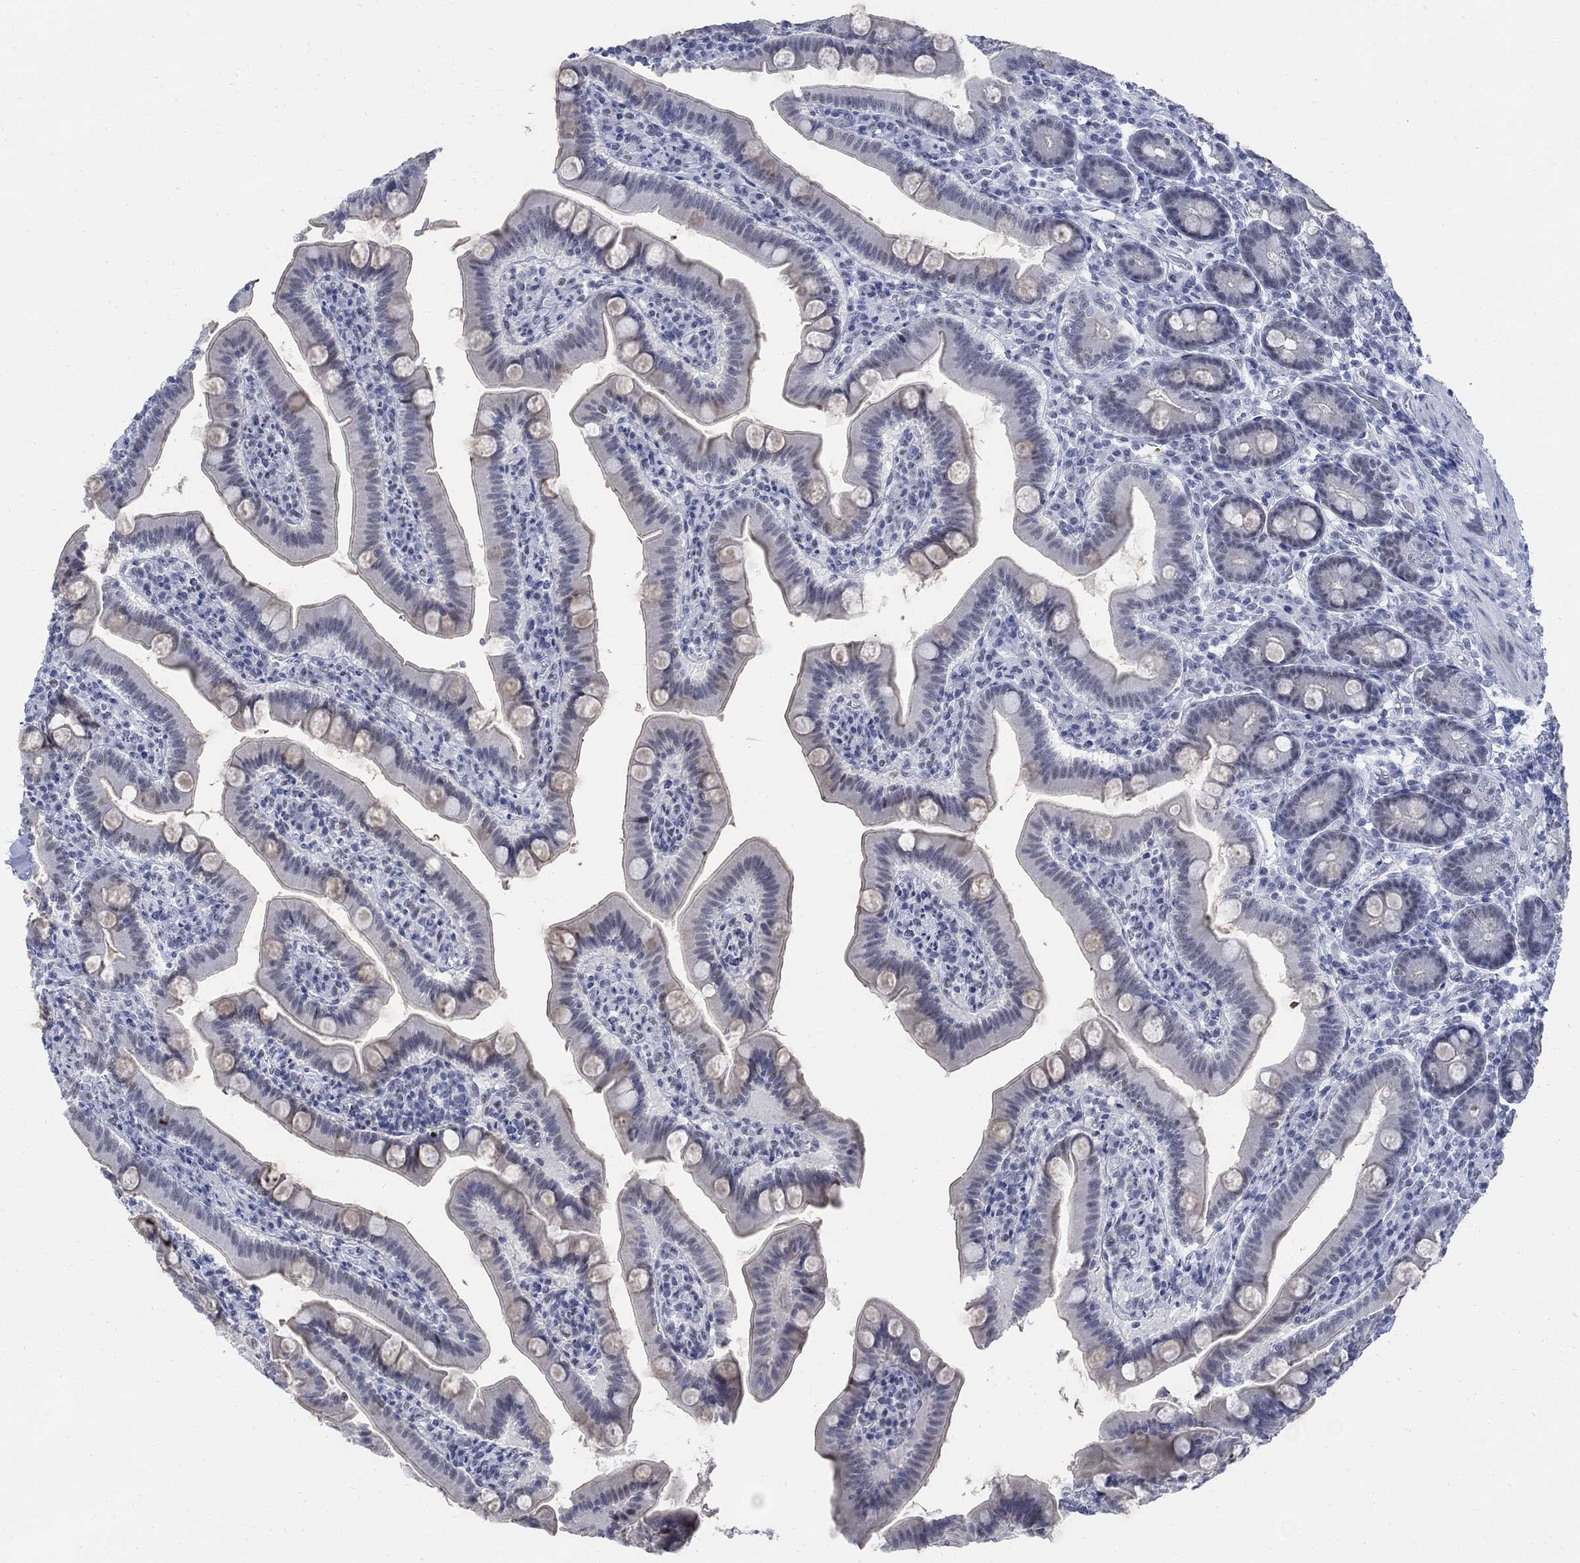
{"staining": {"intensity": "negative", "quantity": "none", "location": "none"}, "tissue": "small intestine", "cell_type": "Glandular cells", "image_type": "normal", "snomed": [{"axis": "morphology", "description": "Normal tissue, NOS"}, {"axis": "topography", "description": "Small intestine"}], "caption": "Immunohistochemistry (IHC) of benign small intestine shows no expression in glandular cells.", "gene": "DLK1", "patient": {"sex": "male", "age": 66}}